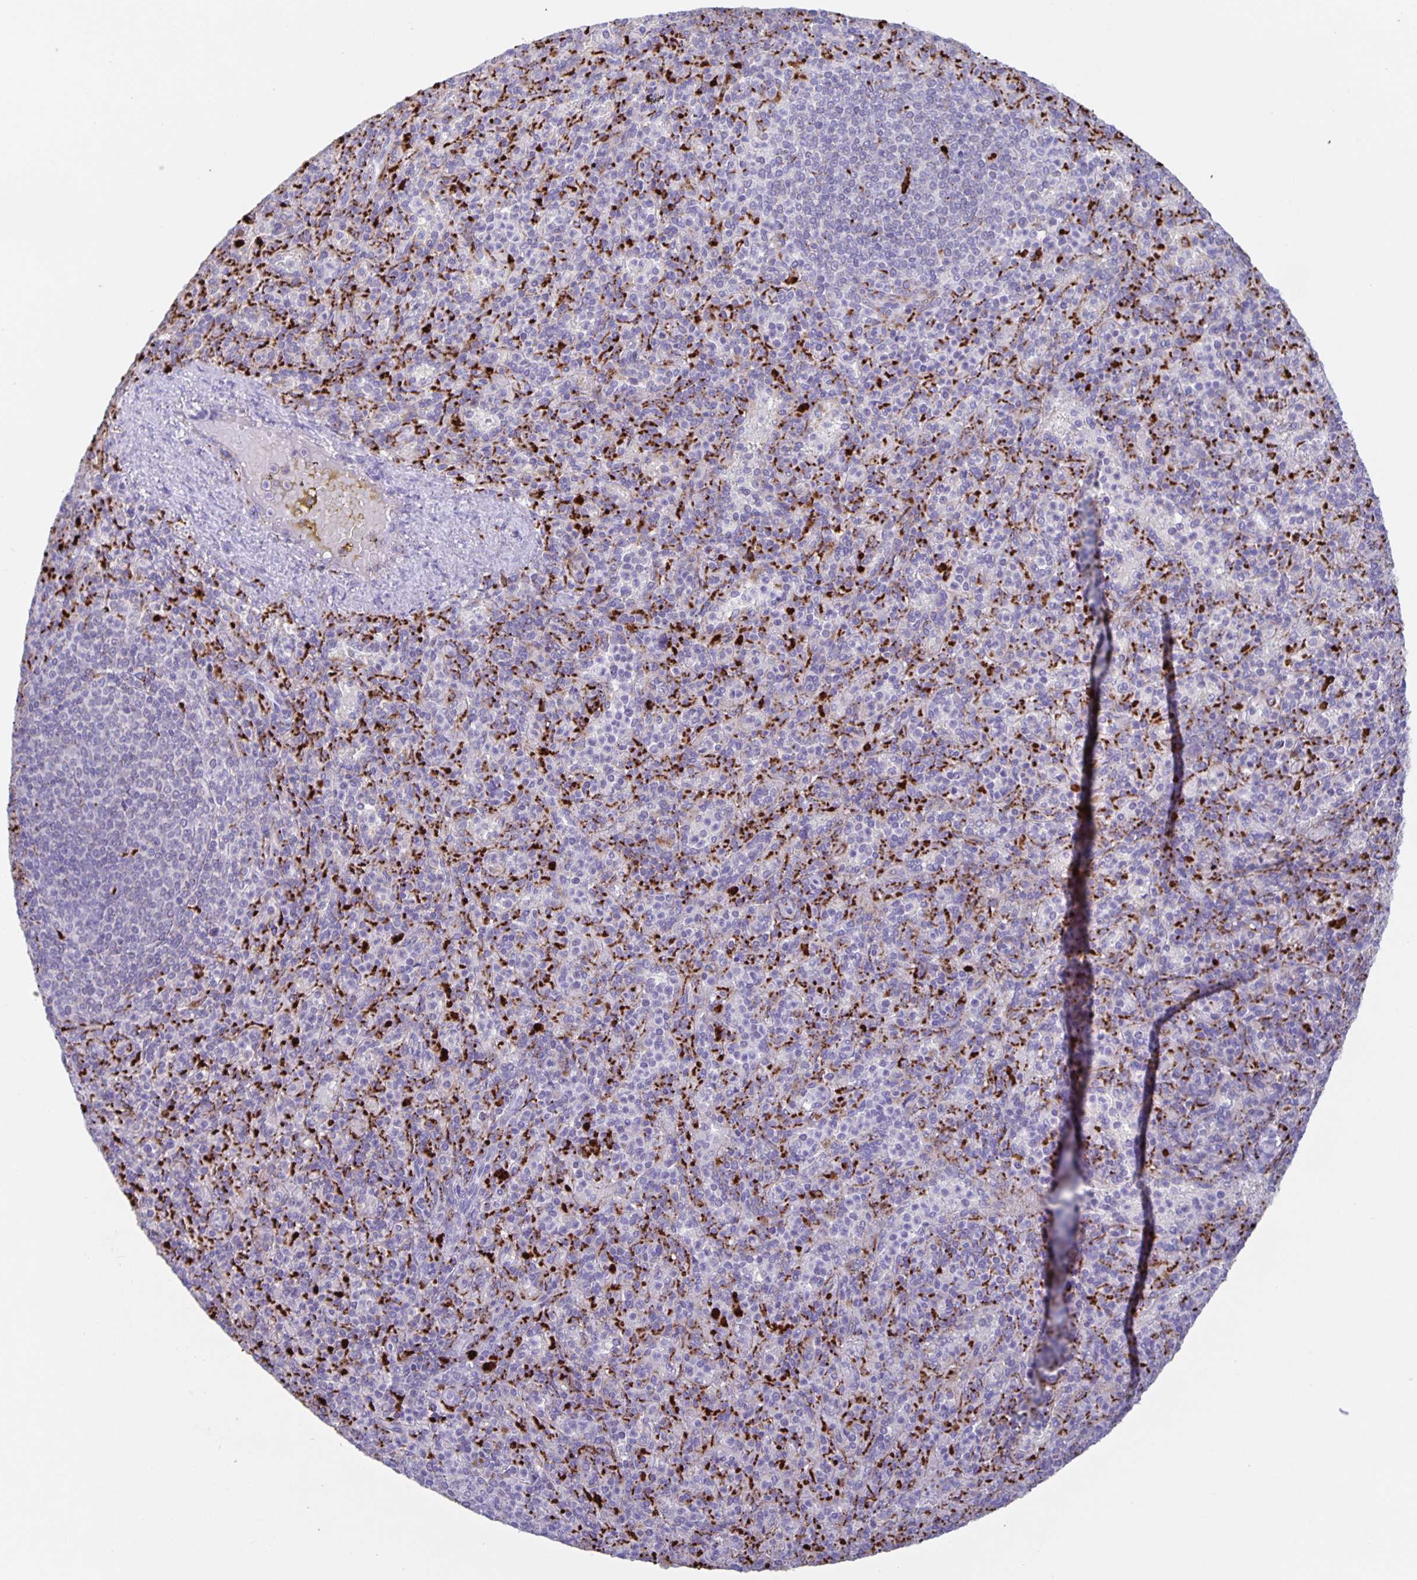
{"staining": {"intensity": "strong", "quantity": "25%-75%", "location": "cytoplasmic/membranous"}, "tissue": "spleen", "cell_type": "Cells in red pulp", "image_type": "normal", "snomed": [{"axis": "morphology", "description": "Normal tissue, NOS"}, {"axis": "topography", "description": "Spleen"}], "caption": "Protein staining reveals strong cytoplasmic/membranous expression in about 25%-75% of cells in red pulp in normal spleen.", "gene": "LIPA", "patient": {"sex": "female", "age": 74}}